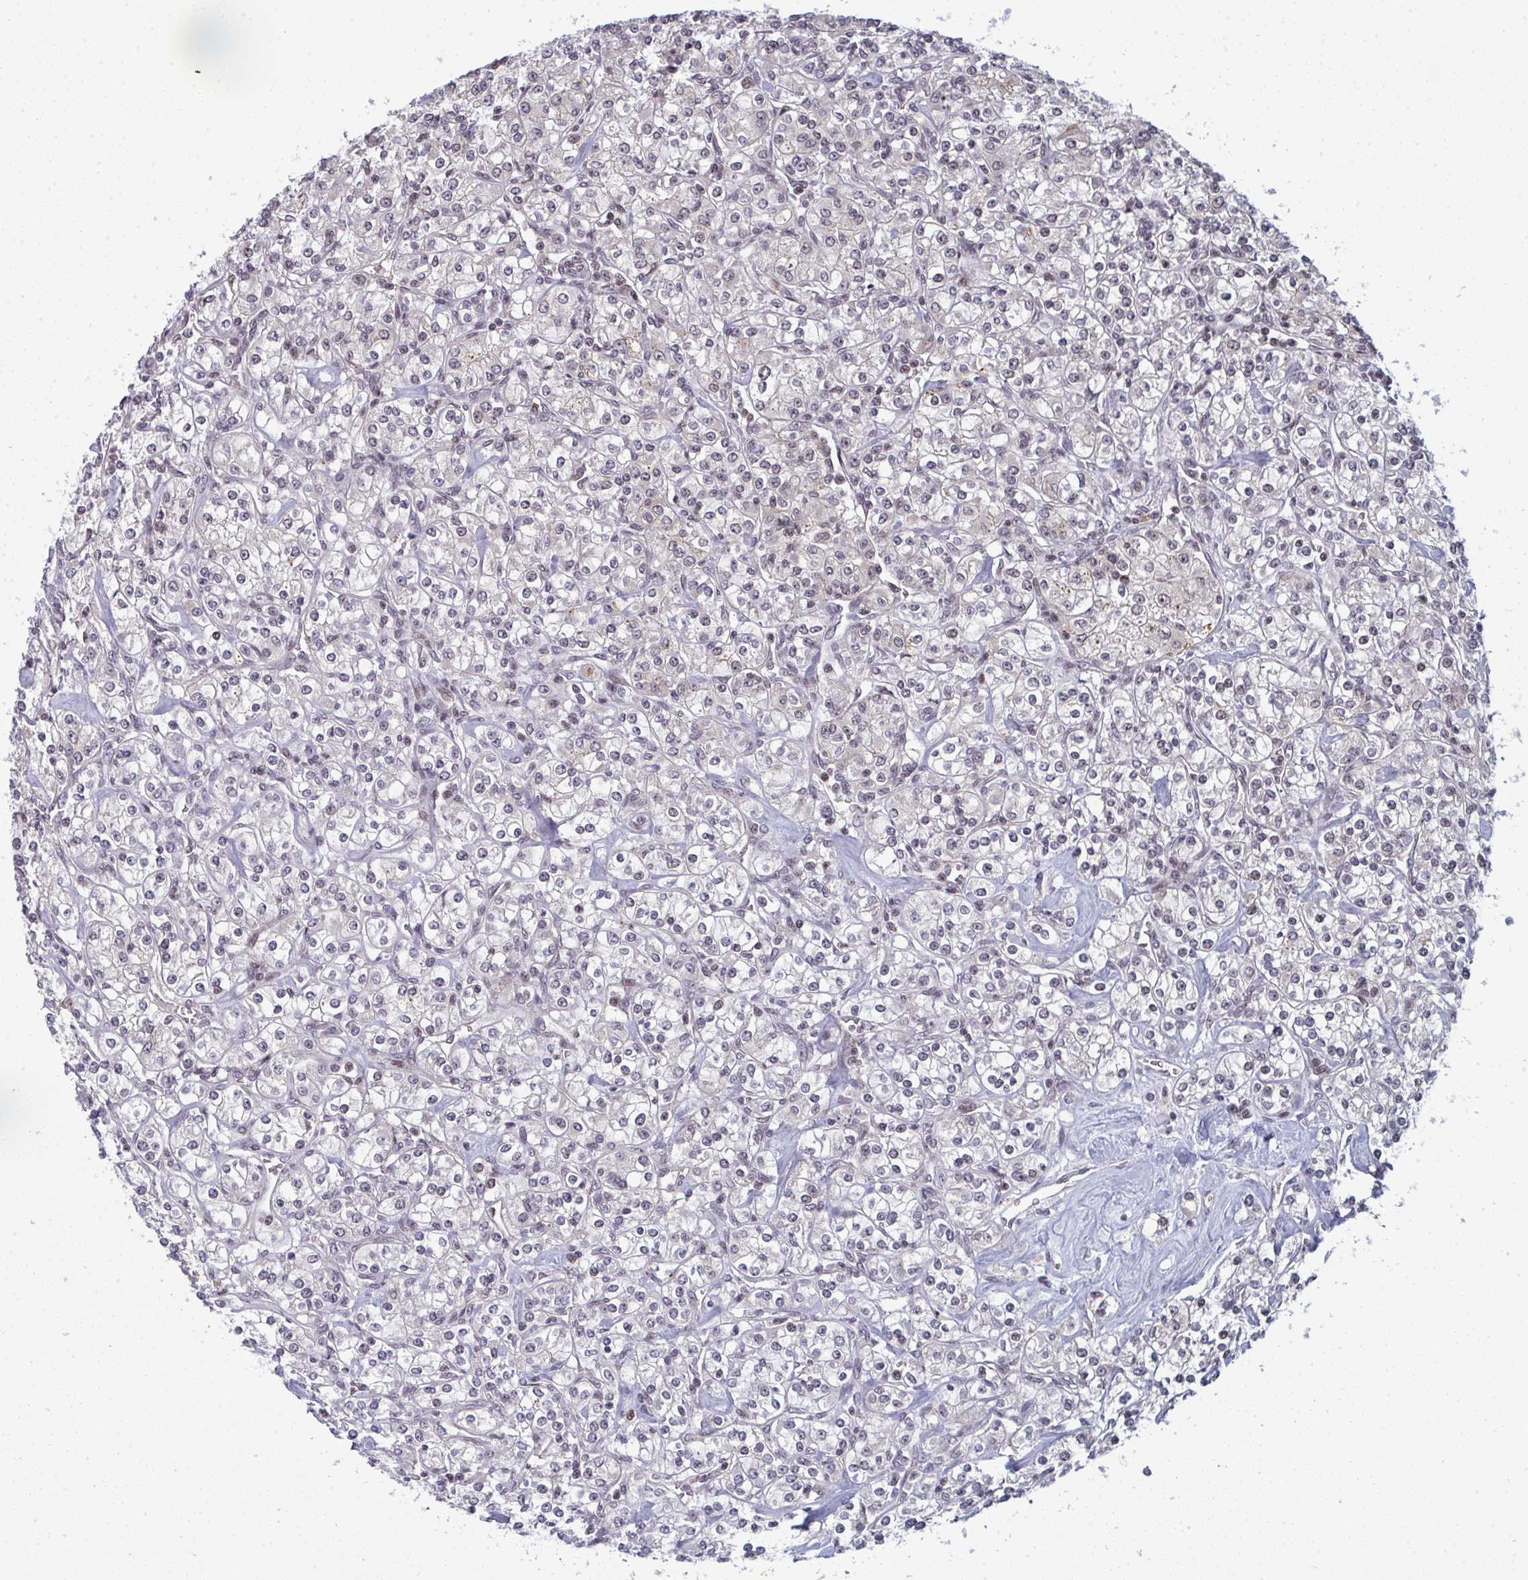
{"staining": {"intensity": "negative", "quantity": "none", "location": "none"}, "tissue": "renal cancer", "cell_type": "Tumor cells", "image_type": "cancer", "snomed": [{"axis": "morphology", "description": "Adenocarcinoma, NOS"}, {"axis": "topography", "description": "Kidney"}], "caption": "This is an immunohistochemistry (IHC) histopathology image of renal adenocarcinoma. There is no staining in tumor cells.", "gene": "ATF1", "patient": {"sex": "male", "age": 77}}